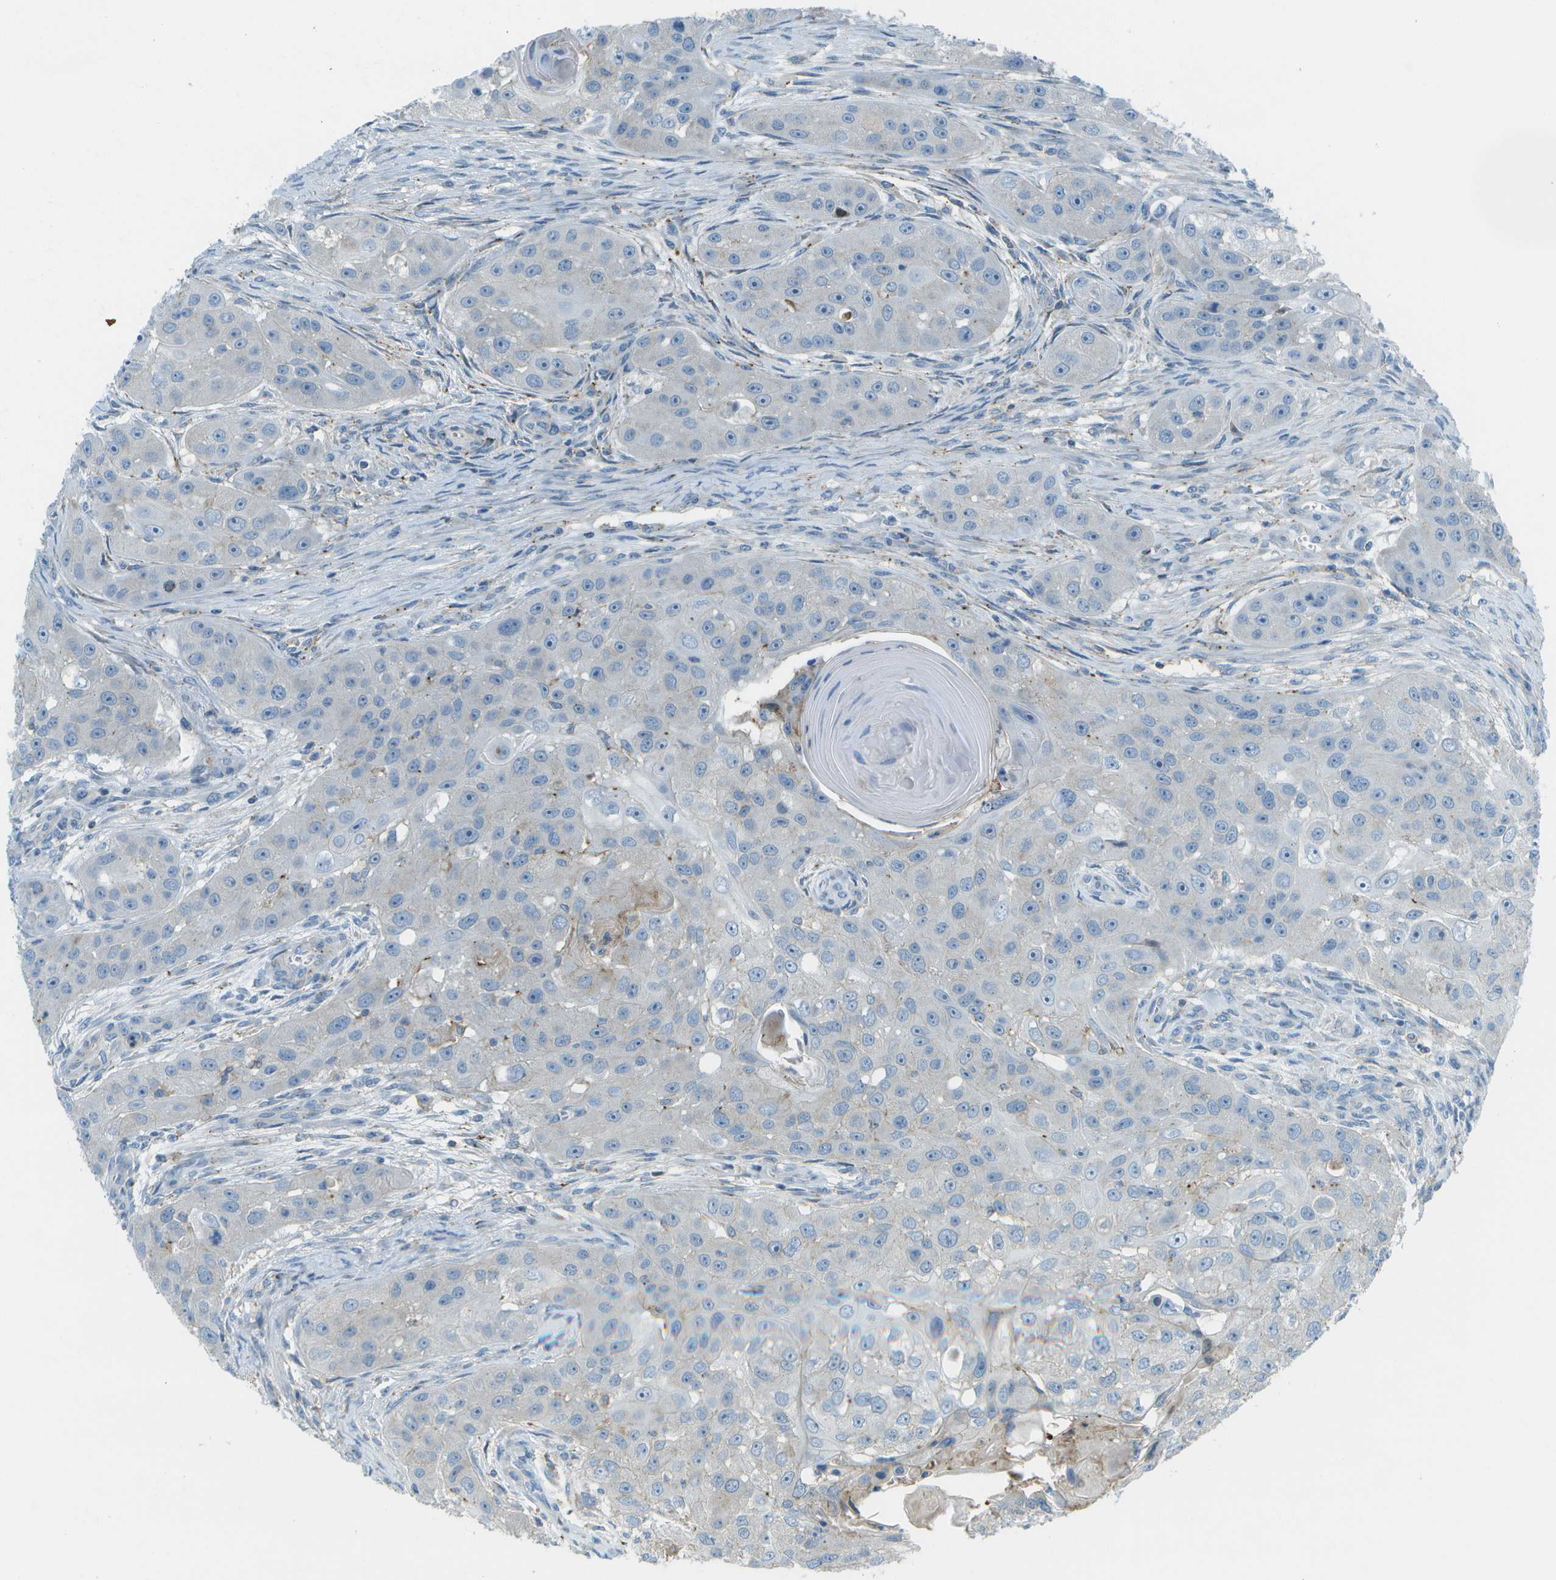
{"staining": {"intensity": "negative", "quantity": "none", "location": "none"}, "tissue": "head and neck cancer", "cell_type": "Tumor cells", "image_type": "cancer", "snomed": [{"axis": "morphology", "description": "Normal tissue, NOS"}, {"axis": "morphology", "description": "Squamous cell carcinoma, NOS"}, {"axis": "topography", "description": "Skeletal muscle"}, {"axis": "topography", "description": "Head-Neck"}], "caption": "This is an IHC histopathology image of head and neck cancer. There is no positivity in tumor cells.", "gene": "LRRC66", "patient": {"sex": "male", "age": 51}}